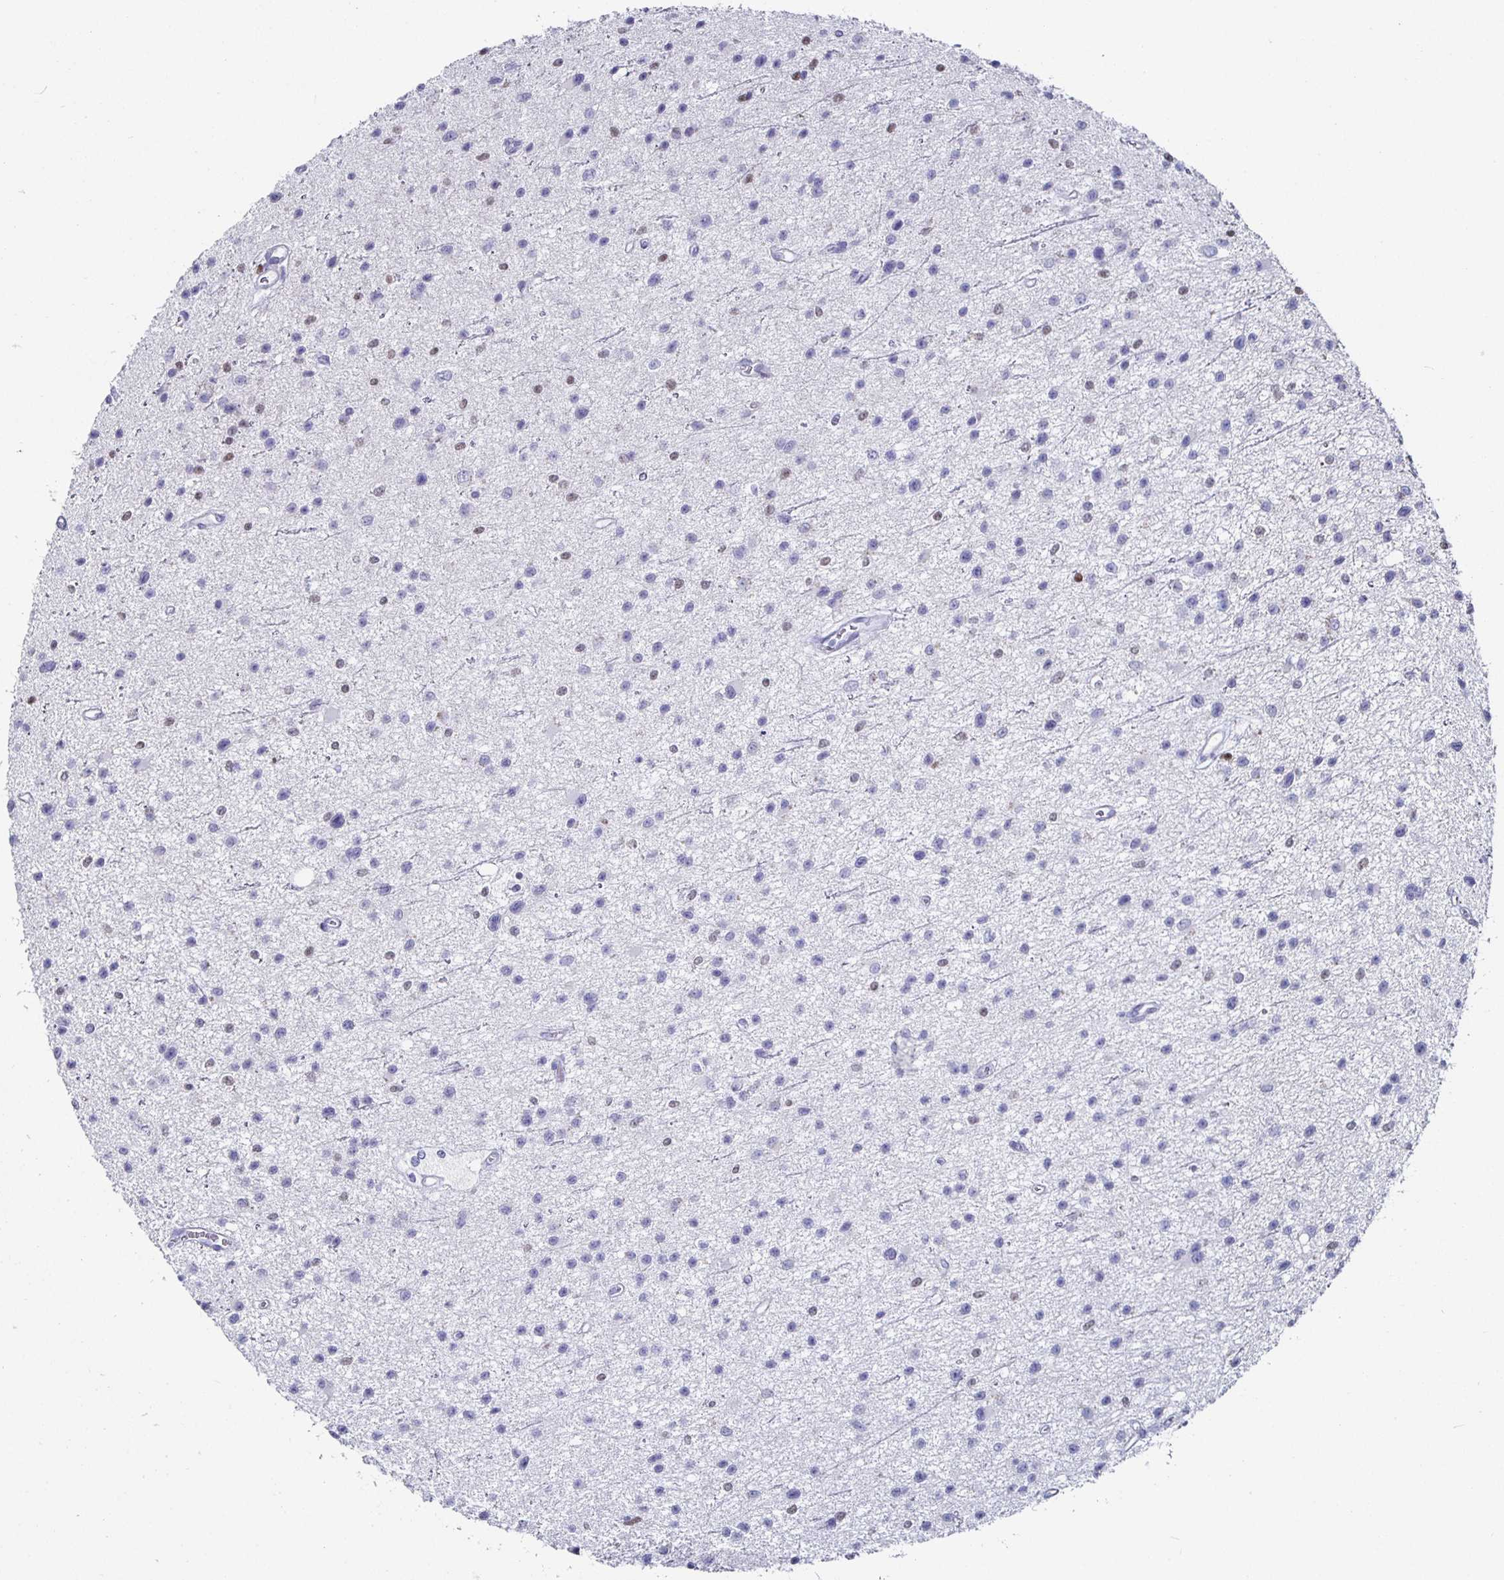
{"staining": {"intensity": "negative", "quantity": "none", "location": "none"}, "tissue": "glioma", "cell_type": "Tumor cells", "image_type": "cancer", "snomed": [{"axis": "morphology", "description": "Glioma, malignant, Low grade"}, {"axis": "topography", "description": "Brain"}], "caption": "The IHC micrograph has no significant expression in tumor cells of malignant glioma (low-grade) tissue.", "gene": "RUNX2", "patient": {"sex": "male", "age": 43}}